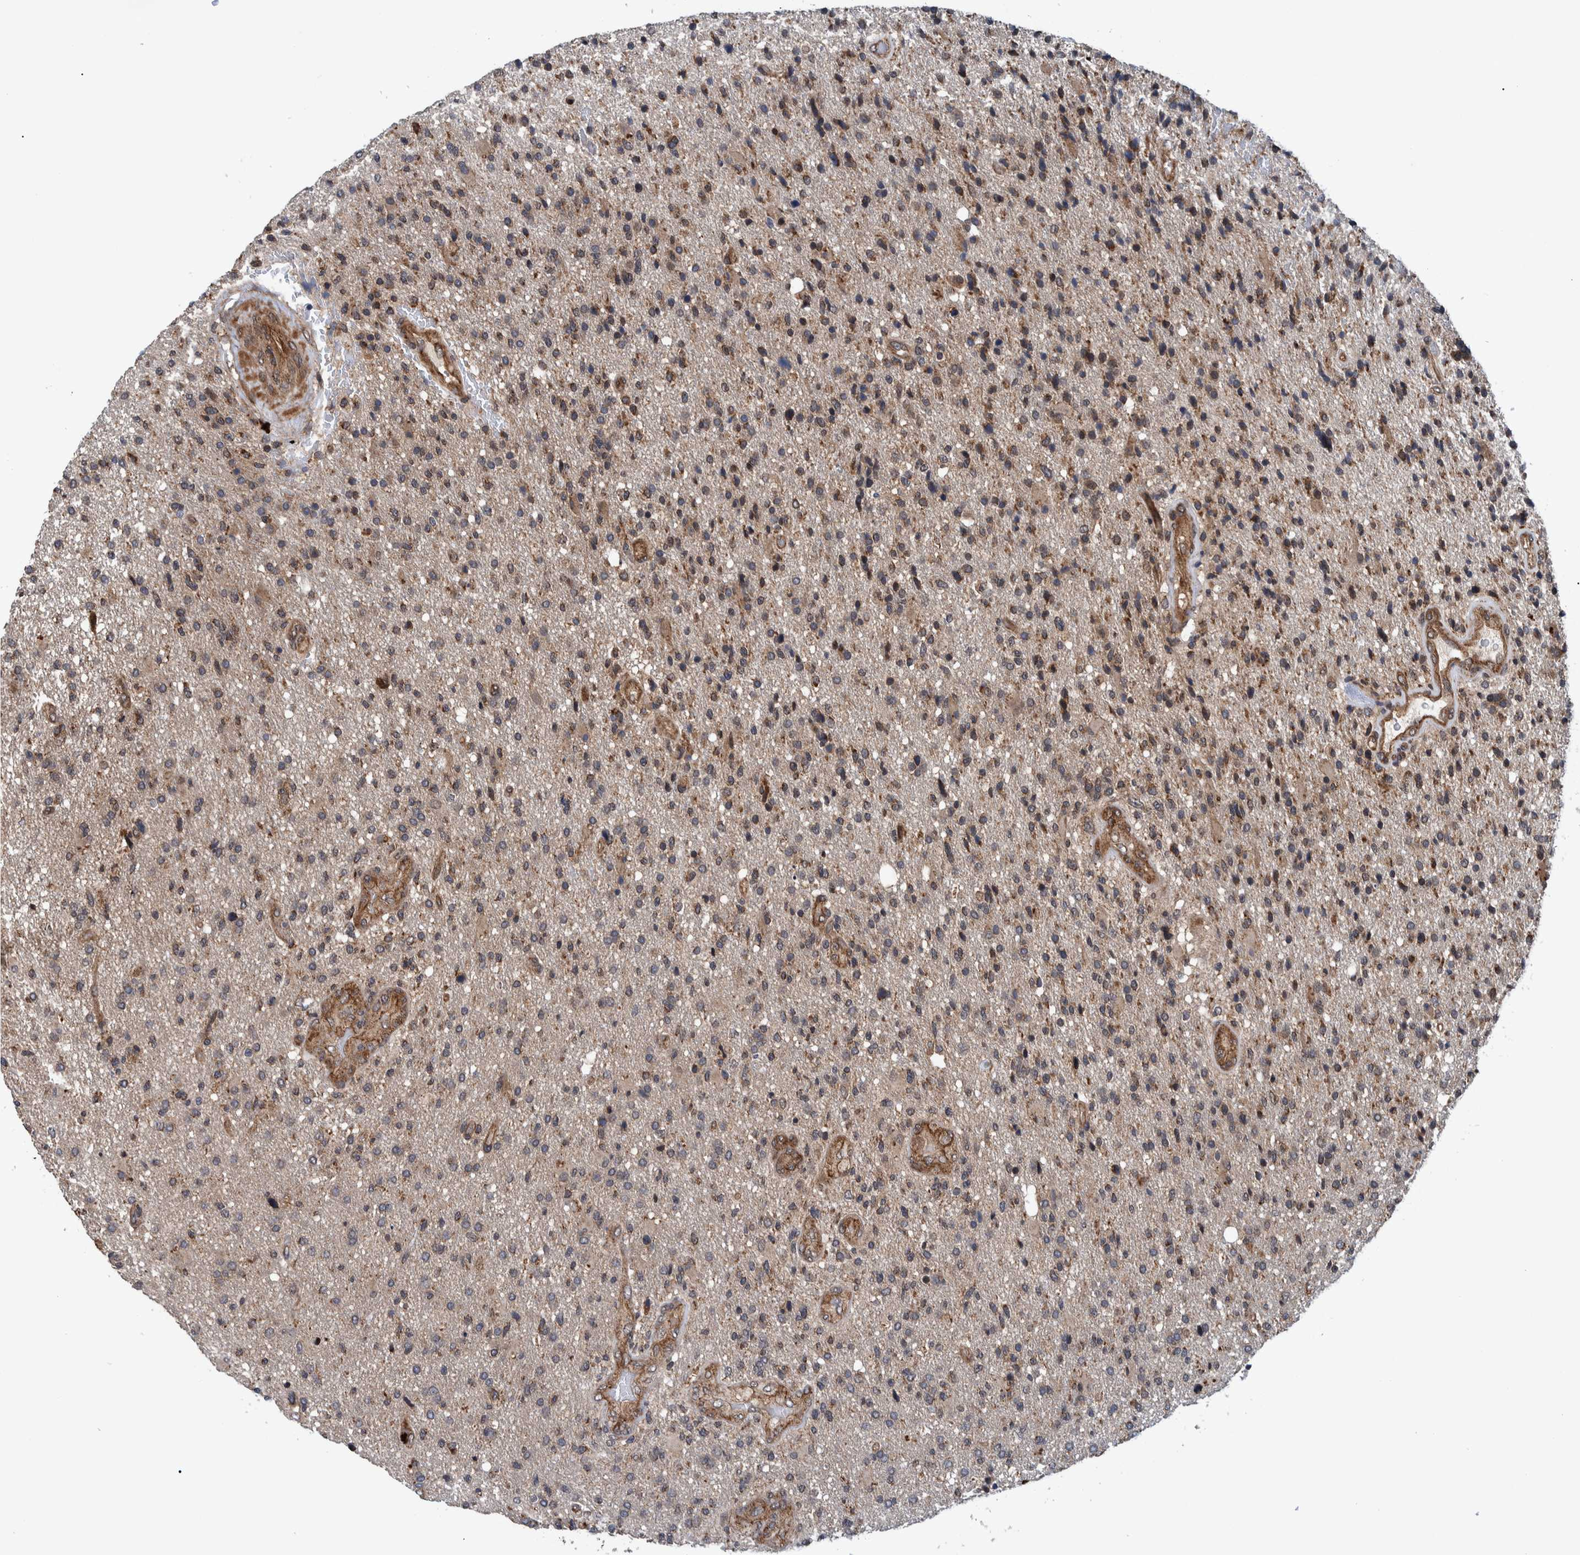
{"staining": {"intensity": "moderate", "quantity": ">75%", "location": "cytoplasmic/membranous"}, "tissue": "glioma", "cell_type": "Tumor cells", "image_type": "cancer", "snomed": [{"axis": "morphology", "description": "Glioma, malignant, High grade"}, {"axis": "topography", "description": "Brain"}], "caption": "Immunohistochemical staining of human malignant high-grade glioma exhibits moderate cytoplasmic/membranous protein positivity in about >75% of tumor cells.", "gene": "MRPS7", "patient": {"sex": "male", "age": 72}}